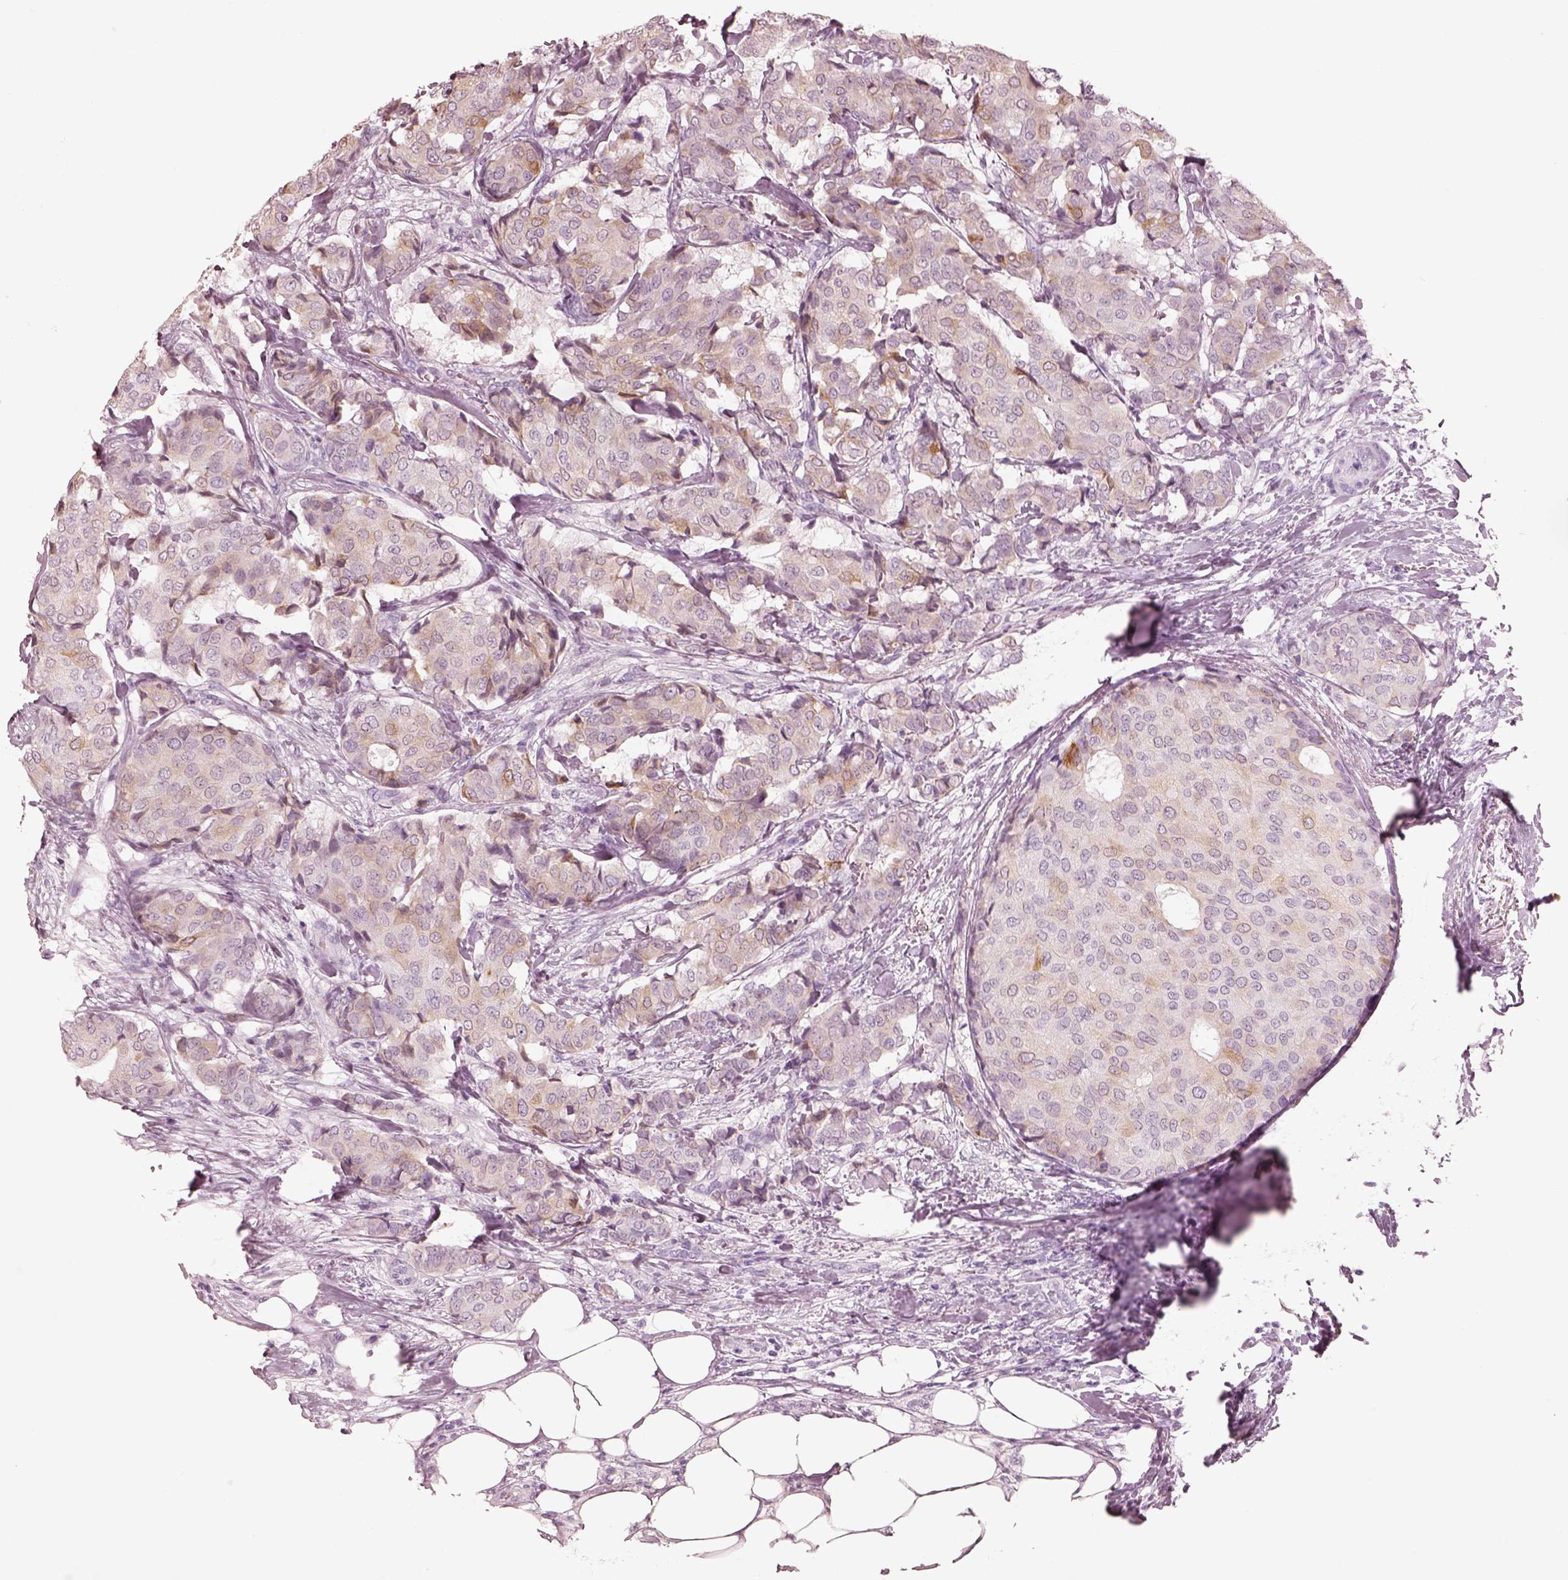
{"staining": {"intensity": "weak", "quantity": "<25%", "location": "cytoplasmic/membranous"}, "tissue": "breast cancer", "cell_type": "Tumor cells", "image_type": "cancer", "snomed": [{"axis": "morphology", "description": "Duct carcinoma"}, {"axis": "topography", "description": "Breast"}], "caption": "Tumor cells are negative for protein expression in human intraductal carcinoma (breast).", "gene": "PON3", "patient": {"sex": "female", "age": 75}}